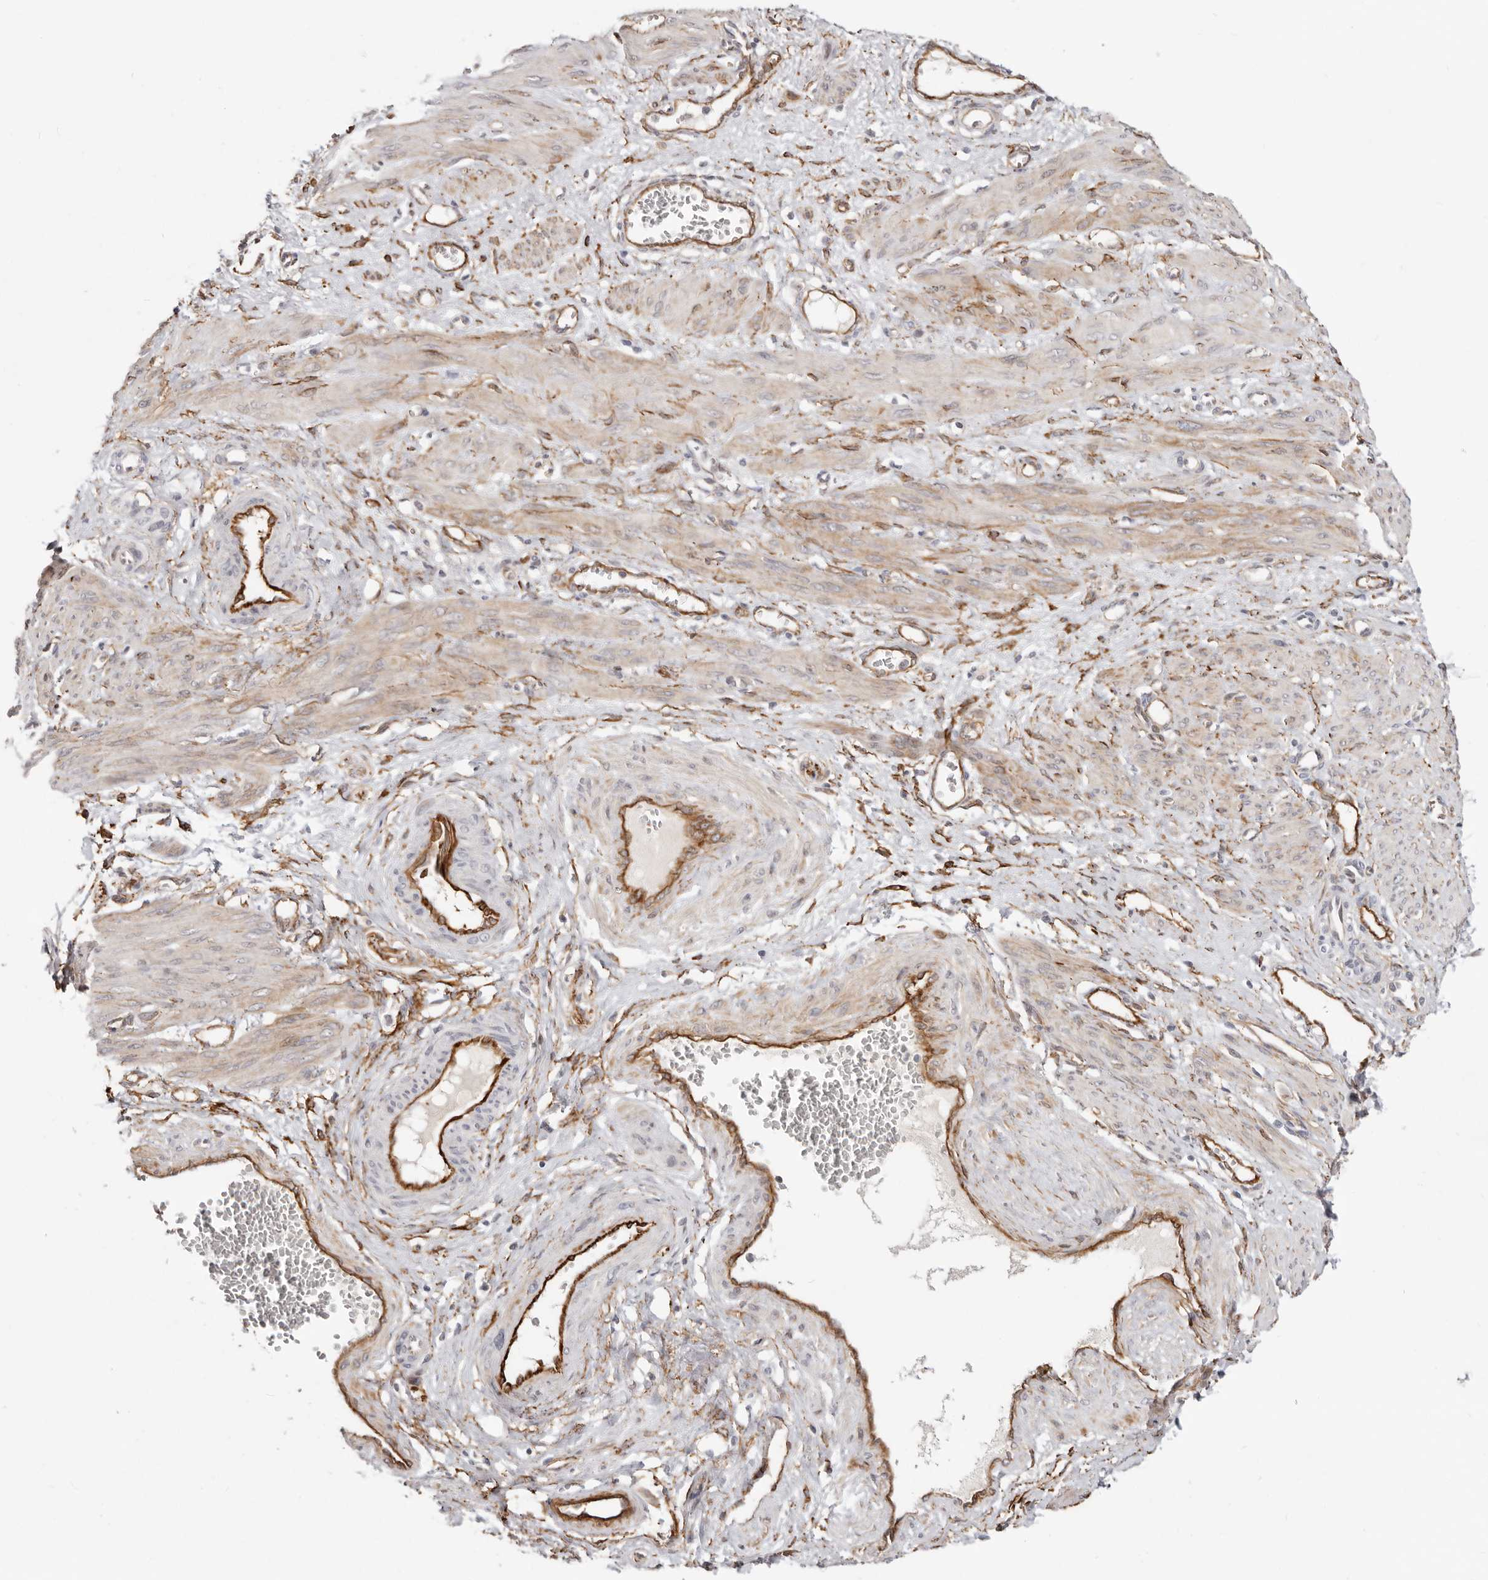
{"staining": {"intensity": "weak", "quantity": "25%-75%", "location": "cytoplasmic/membranous"}, "tissue": "smooth muscle", "cell_type": "Smooth muscle cells", "image_type": "normal", "snomed": [{"axis": "morphology", "description": "Normal tissue, NOS"}, {"axis": "topography", "description": "Endometrium"}], "caption": "Immunohistochemical staining of normal smooth muscle demonstrates low levels of weak cytoplasmic/membranous expression in about 25%-75% of smooth muscle cells.", "gene": "SZT2", "patient": {"sex": "female", "age": 33}}